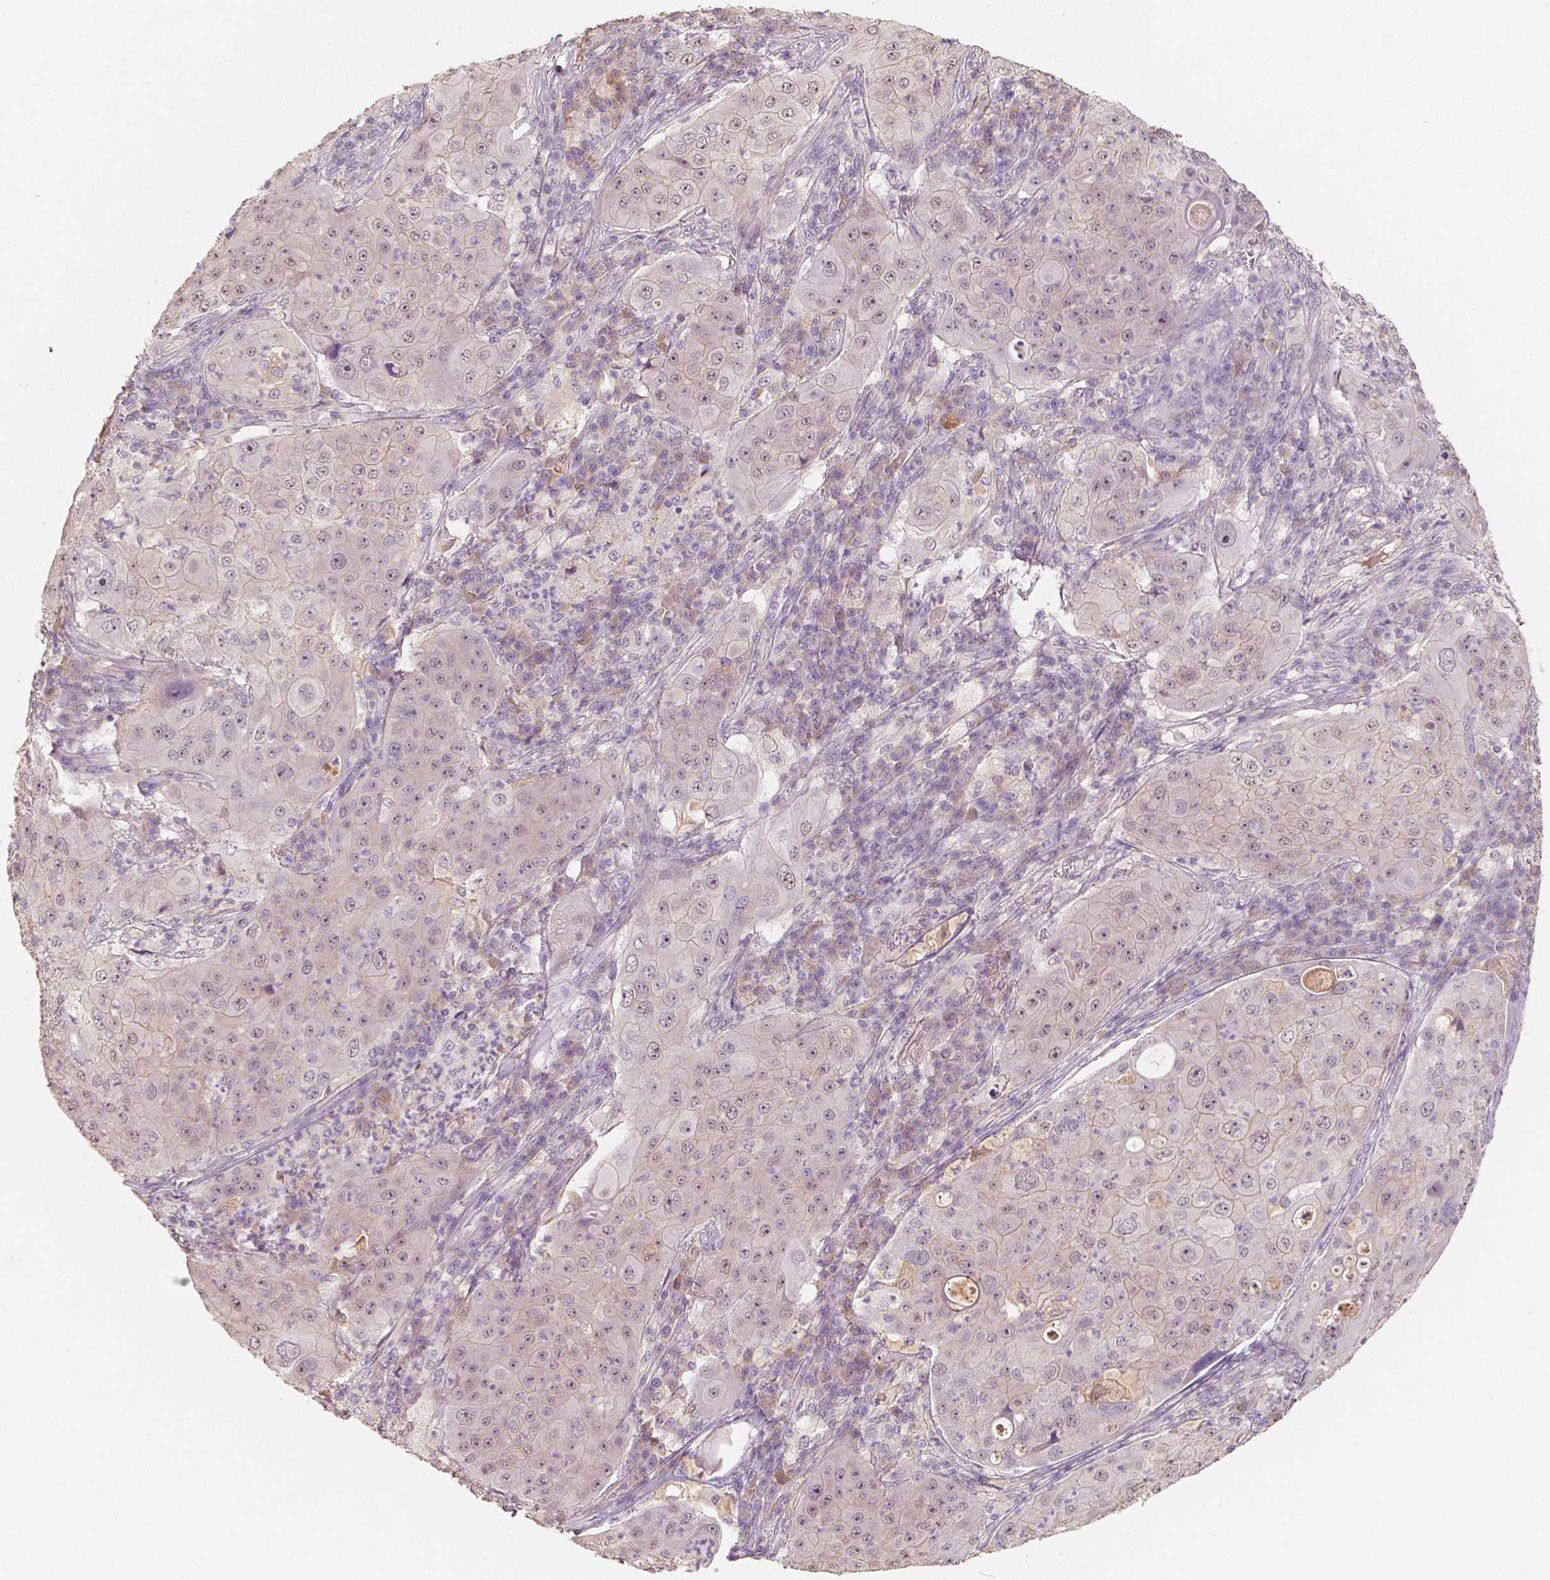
{"staining": {"intensity": "weak", "quantity": "<25%", "location": "nuclear"}, "tissue": "lung cancer", "cell_type": "Tumor cells", "image_type": "cancer", "snomed": [{"axis": "morphology", "description": "Squamous cell carcinoma, NOS"}, {"axis": "topography", "description": "Lung"}], "caption": "An immunohistochemistry (IHC) histopathology image of lung cancer is shown. There is no staining in tumor cells of lung cancer.", "gene": "SOX15", "patient": {"sex": "female", "age": 59}}